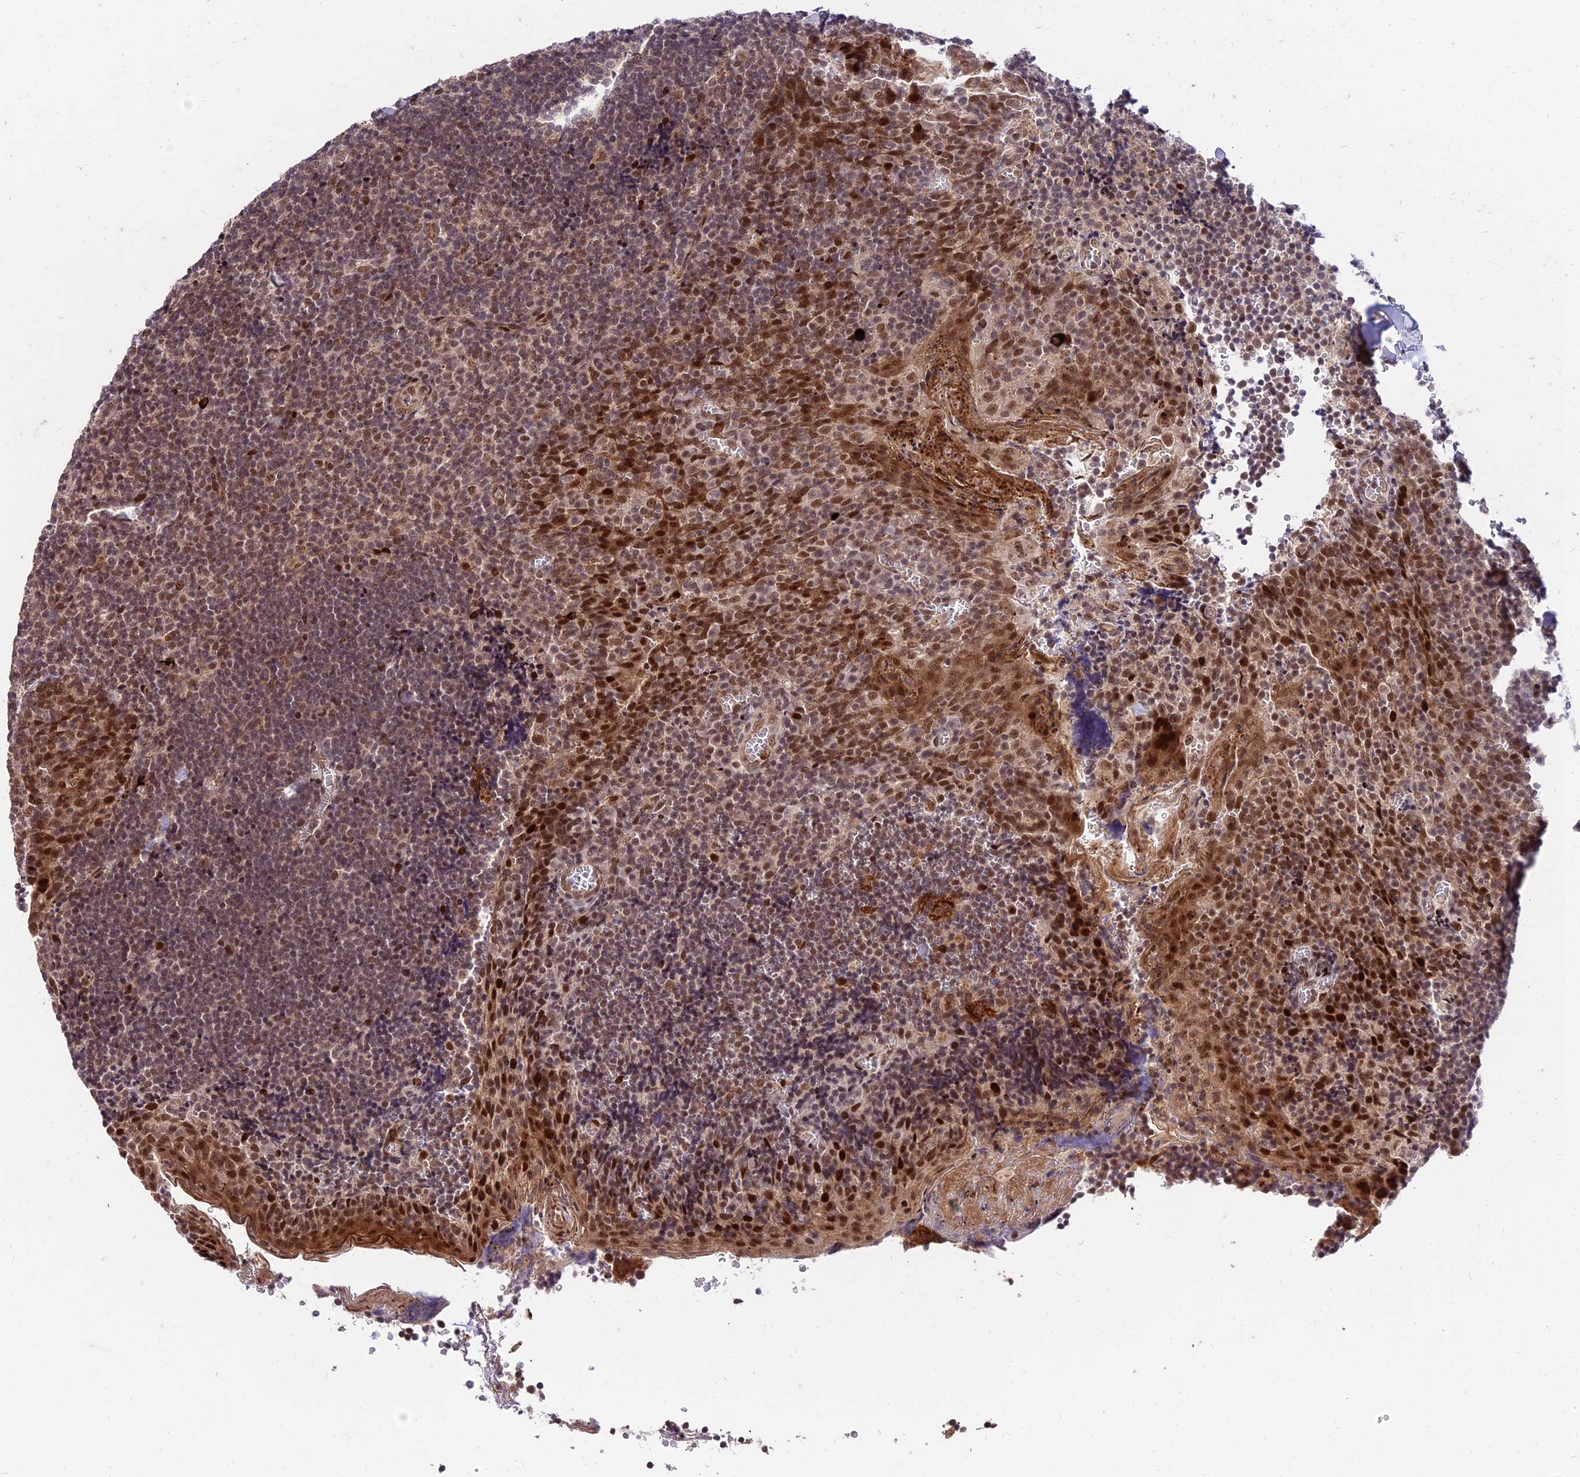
{"staining": {"intensity": "moderate", "quantity": ">75%", "location": "cytoplasmic/membranous,nuclear"}, "tissue": "tonsil", "cell_type": "Germinal center cells", "image_type": "normal", "snomed": [{"axis": "morphology", "description": "Normal tissue, NOS"}, {"axis": "topography", "description": "Tonsil"}], "caption": "IHC (DAB (3,3'-diaminobenzidine)) staining of normal tonsil displays moderate cytoplasmic/membranous,nuclear protein positivity in about >75% of germinal center cells.", "gene": "ZNF85", "patient": {"sex": "male", "age": 27}}